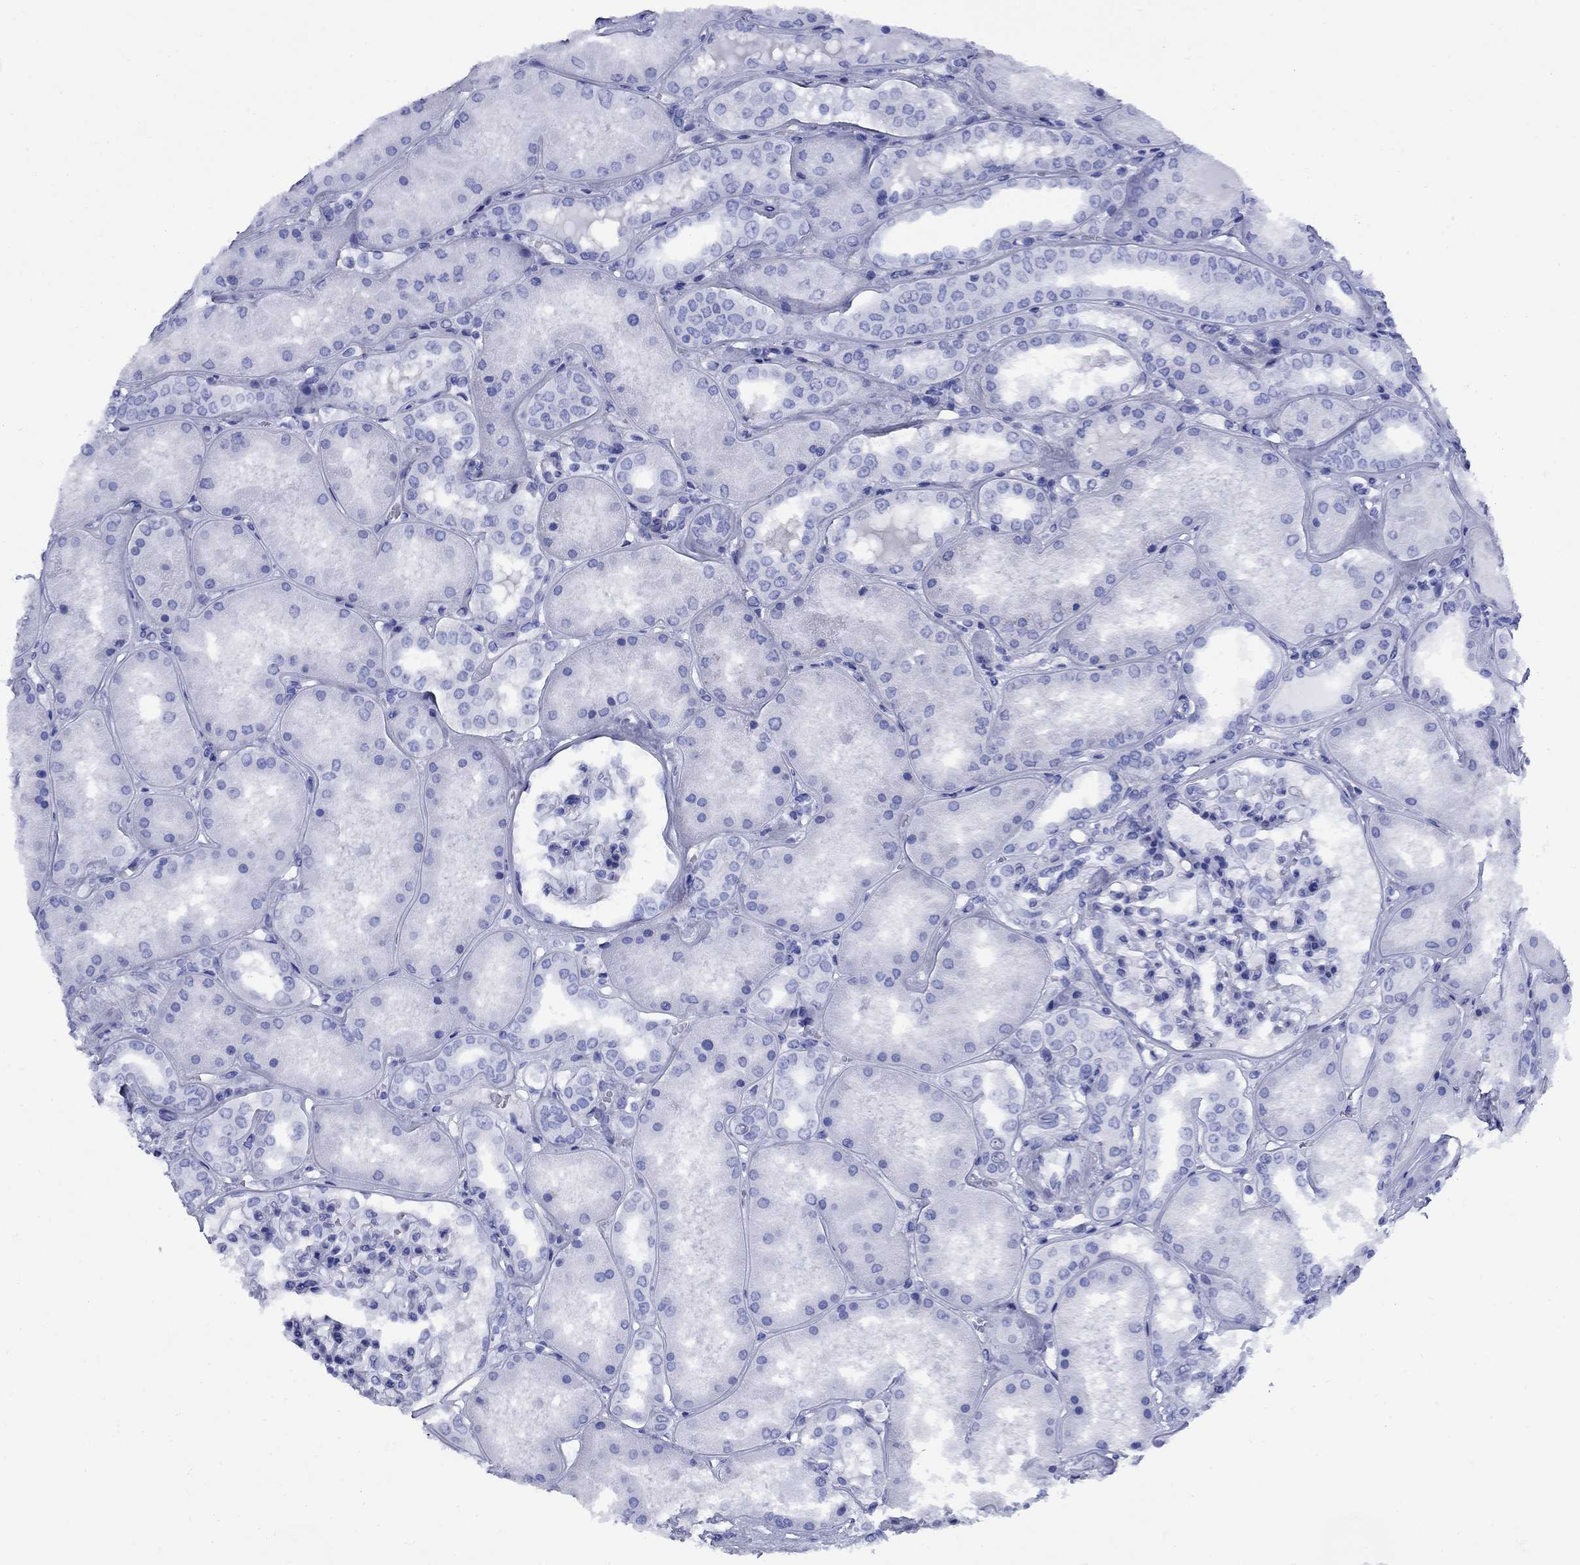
{"staining": {"intensity": "negative", "quantity": "none", "location": "none"}, "tissue": "kidney", "cell_type": "Cells in glomeruli", "image_type": "normal", "snomed": [{"axis": "morphology", "description": "Normal tissue, NOS"}, {"axis": "topography", "description": "Kidney"}], "caption": "A micrograph of kidney stained for a protein exhibits no brown staining in cells in glomeruli. (Brightfield microscopy of DAB IHC at high magnification).", "gene": "SMCP", "patient": {"sex": "female", "age": 56}}